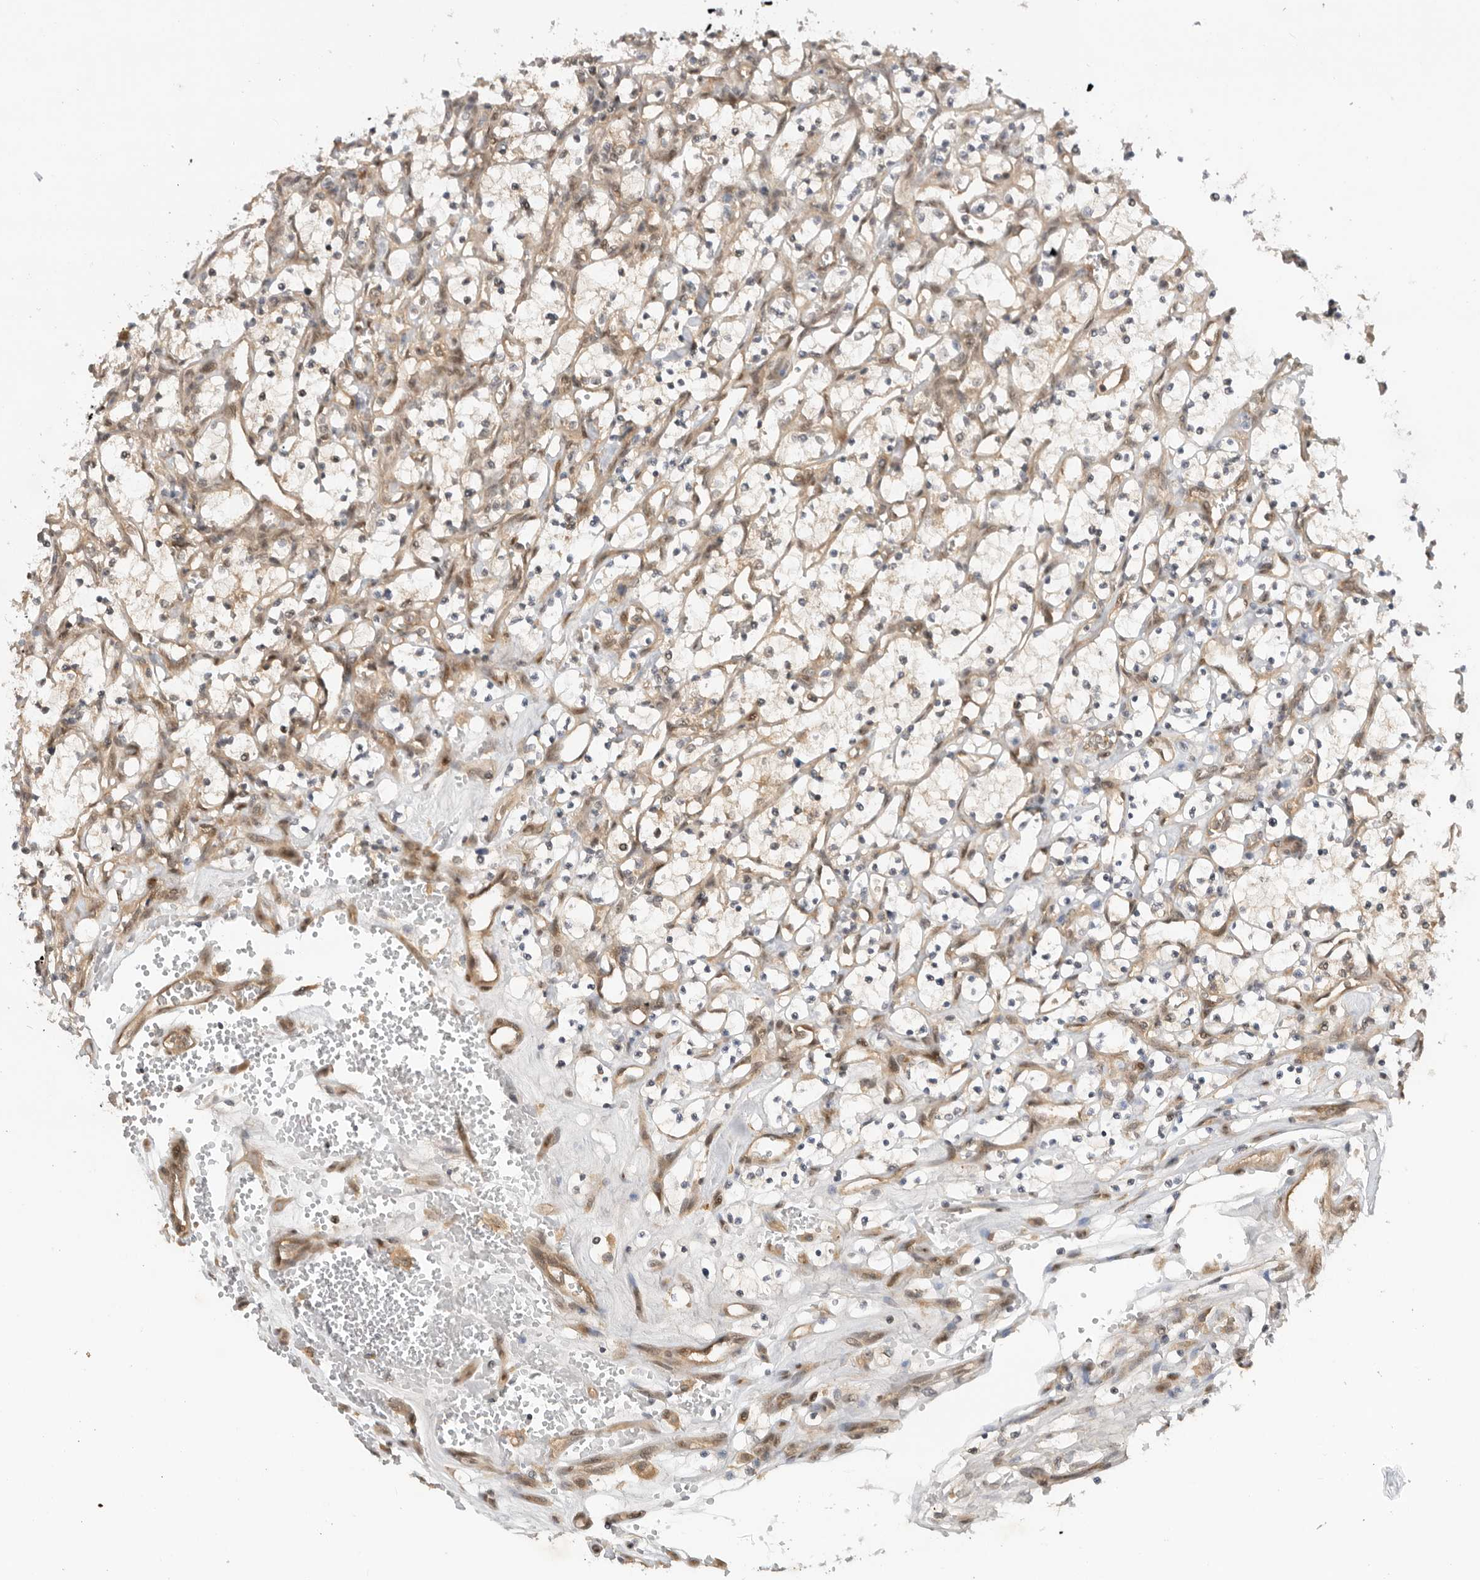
{"staining": {"intensity": "negative", "quantity": "none", "location": "none"}, "tissue": "renal cancer", "cell_type": "Tumor cells", "image_type": "cancer", "snomed": [{"axis": "morphology", "description": "Adenocarcinoma, NOS"}, {"axis": "topography", "description": "Kidney"}], "caption": "There is no significant staining in tumor cells of adenocarcinoma (renal).", "gene": "DCAF8", "patient": {"sex": "female", "age": 69}}